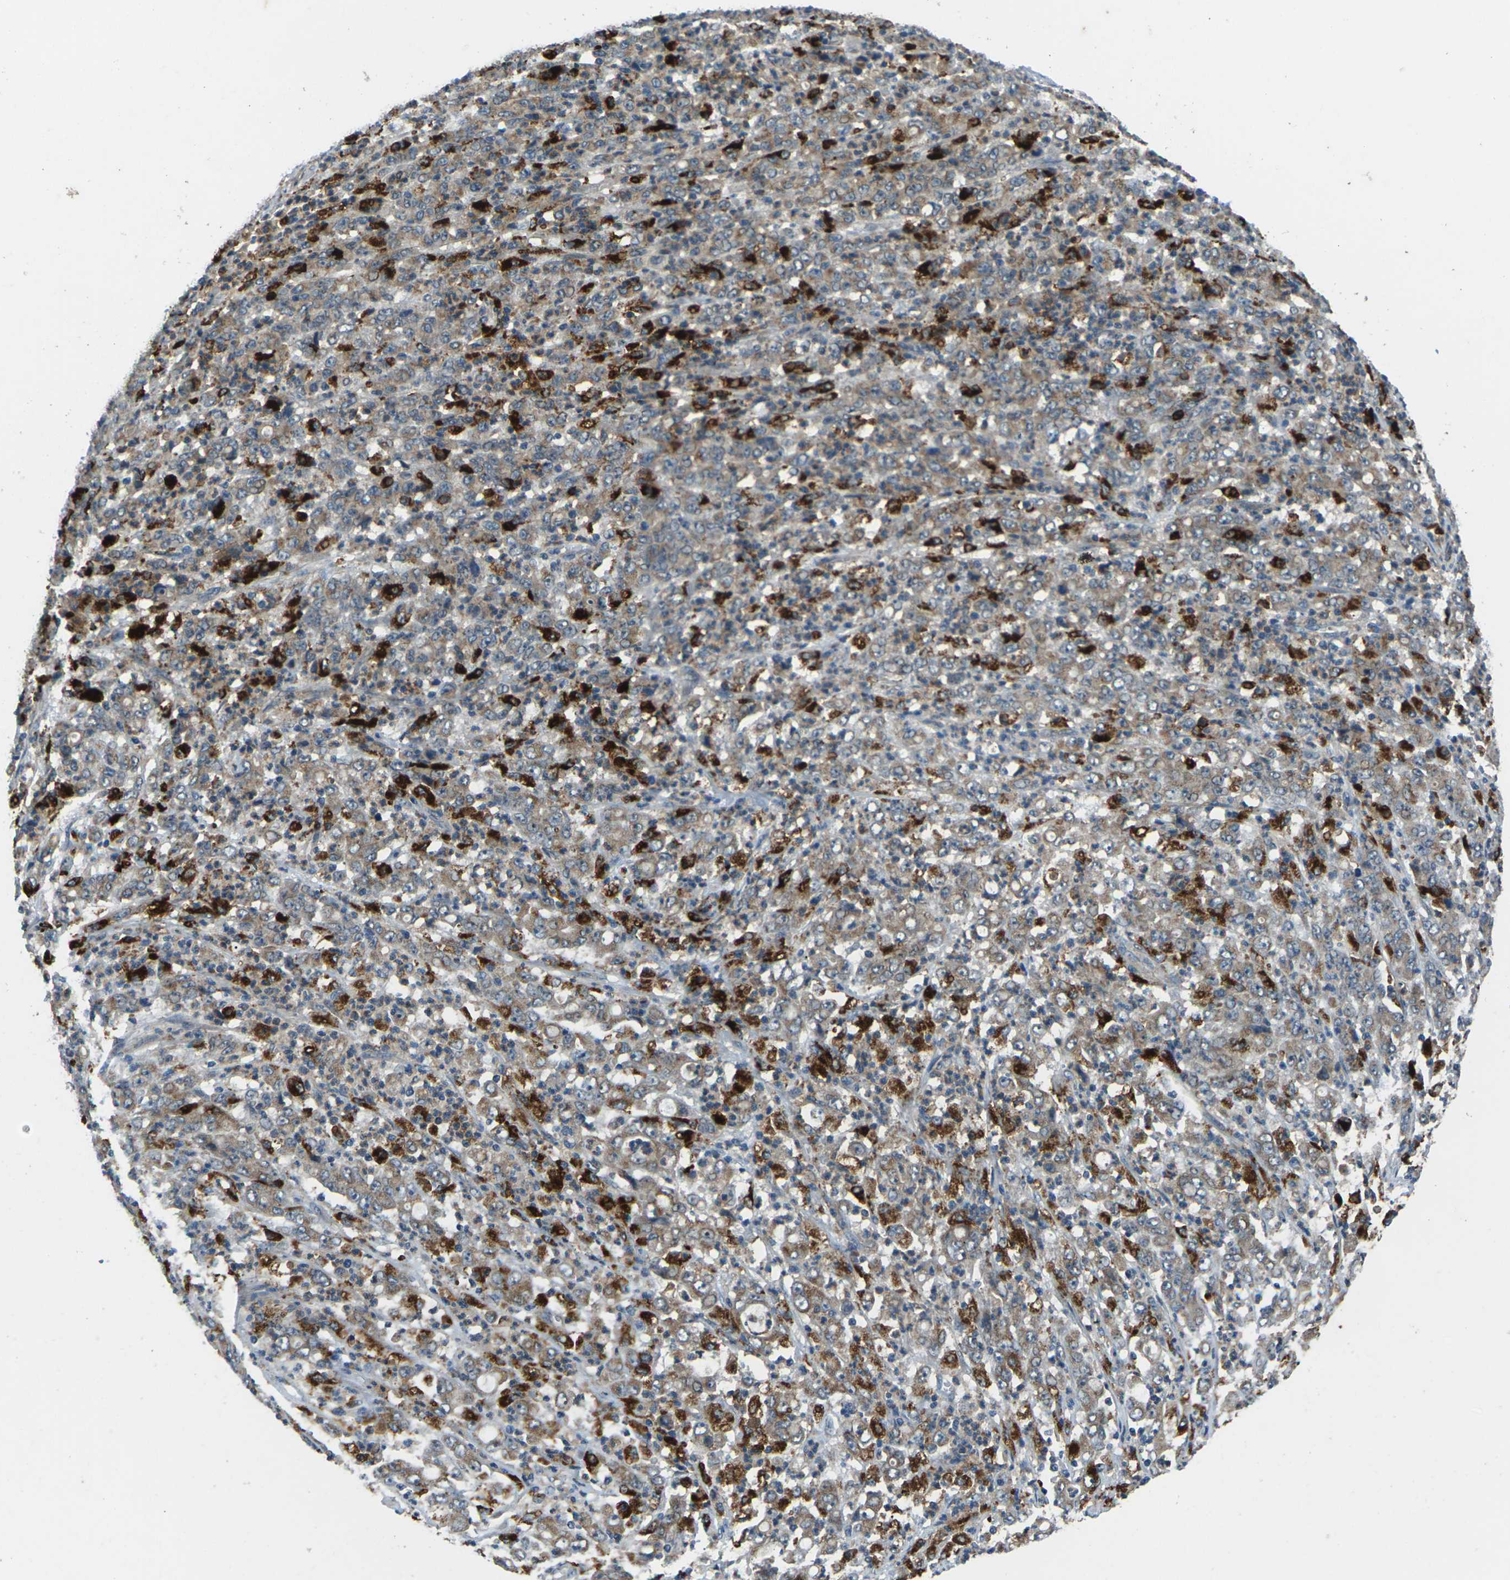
{"staining": {"intensity": "moderate", "quantity": ">75%", "location": "cytoplasmic/membranous"}, "tissue": "stomach cancer", "cell_type": "Tumor cells", "image_type": "cancer", "snomed": [{"axis": "morphology", "description": "Adenocarcinoma, NOS"}, {"axis": "topography", "description": "Stomach, lower"}], "caption": "Tumor cells reveal medium levels of moderate cytoplasmic/membranous expression in about >75% of cells in stomach cancer (adenocarcinoma). (Stains: DAB in brown, nuclei in blue, Microscopy: brightfield microscopy at high magnification).", "gene": "SLC31A2", "patient": {"sex": "female", "age": 71}}